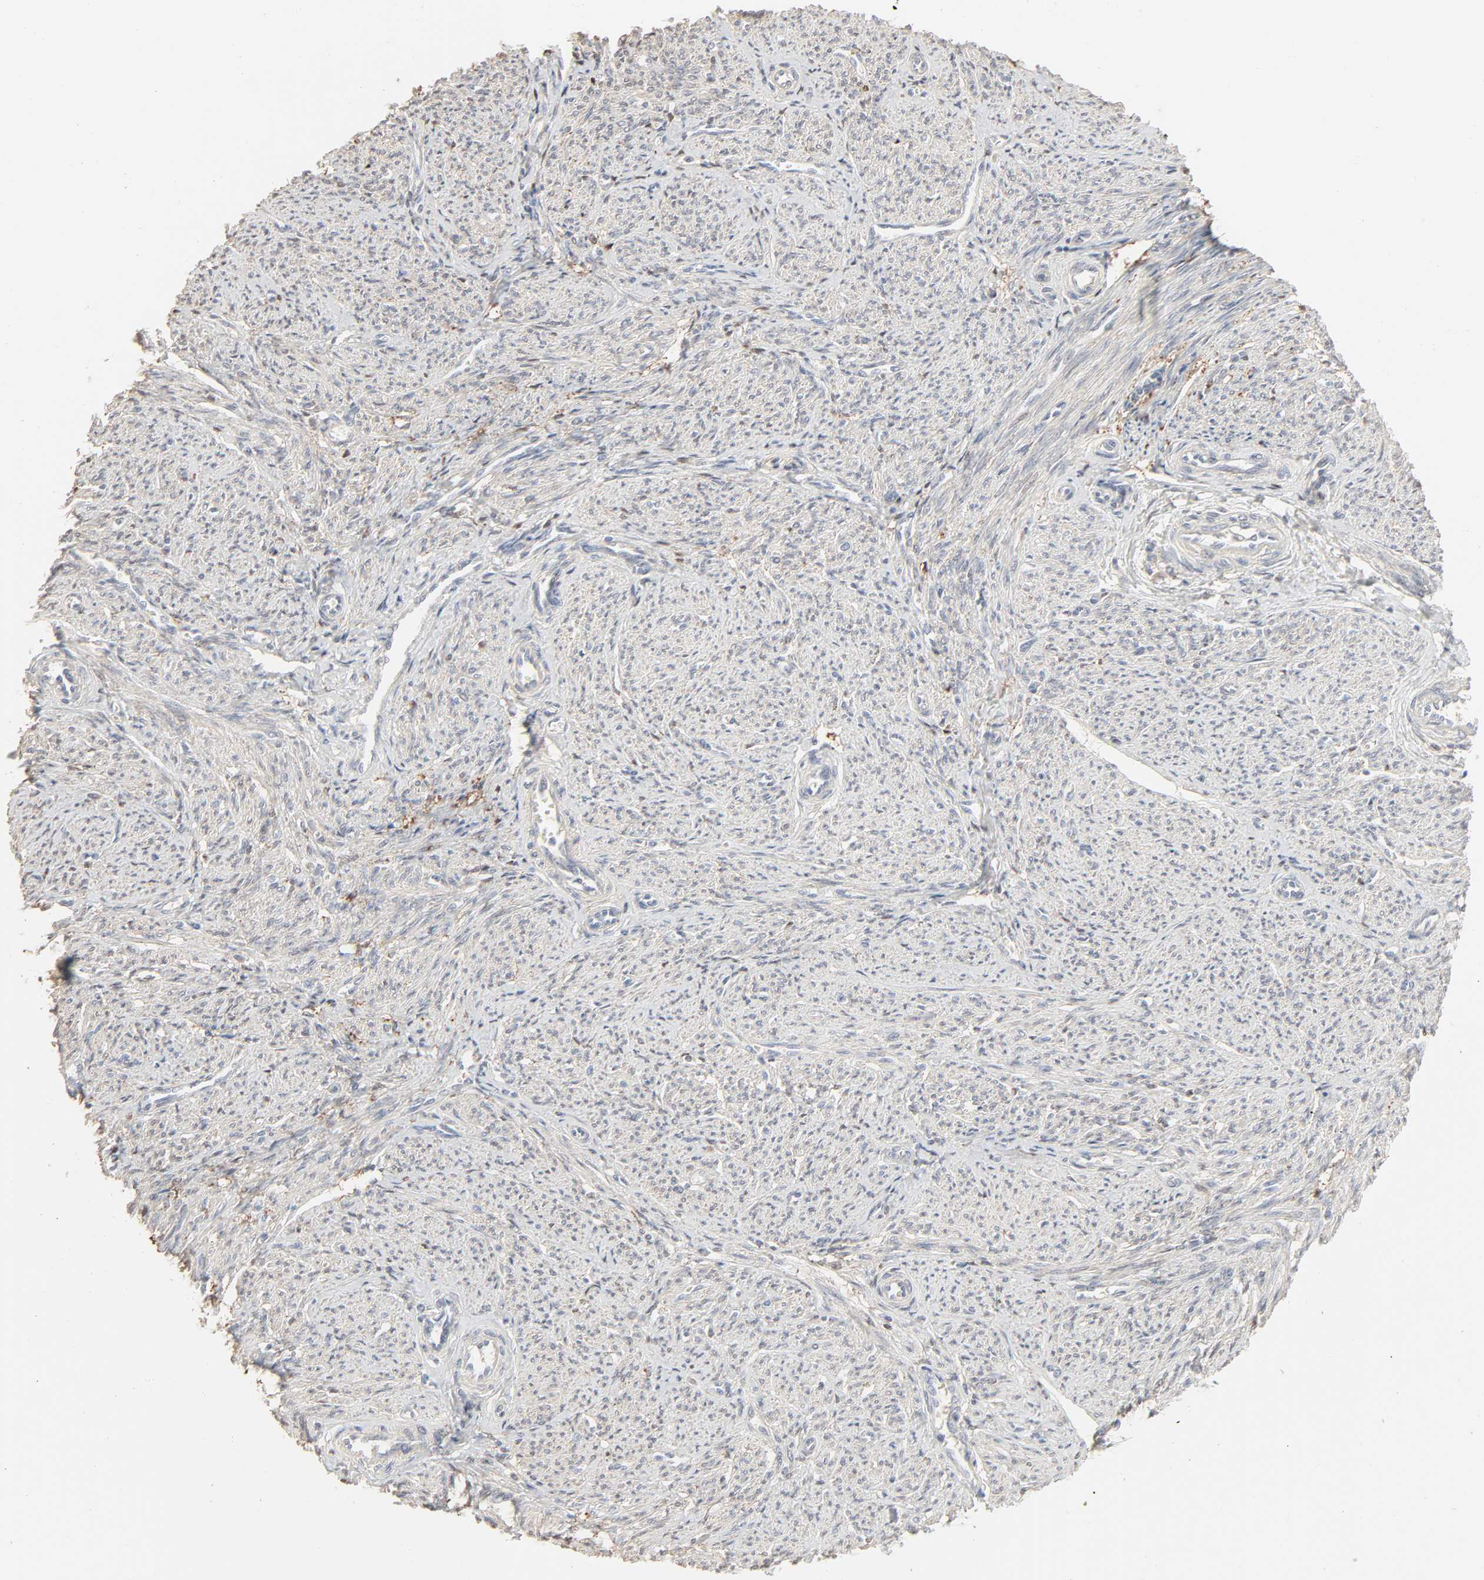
{"staining": {"intensity": "negative", "quantity": "none", "location": "none"}, "tissue": "smooth muscle", "cell_type": "Smooth muscle cells", "image_type": "normal", "snomed": [{"axis": "morphology", "description": "Normal tissue, NOS"}, {"axis": "topography", "description": "Smooth muscle"}], "caption": "A histopathology image of human smooth muscle is negative for staining in smooth muscle cells. (DAB (3,3'-diaminobenzidine) IHC, high magnification).", "gene": "LGALS2", "patient": {"sex": "female", "age": 65}}